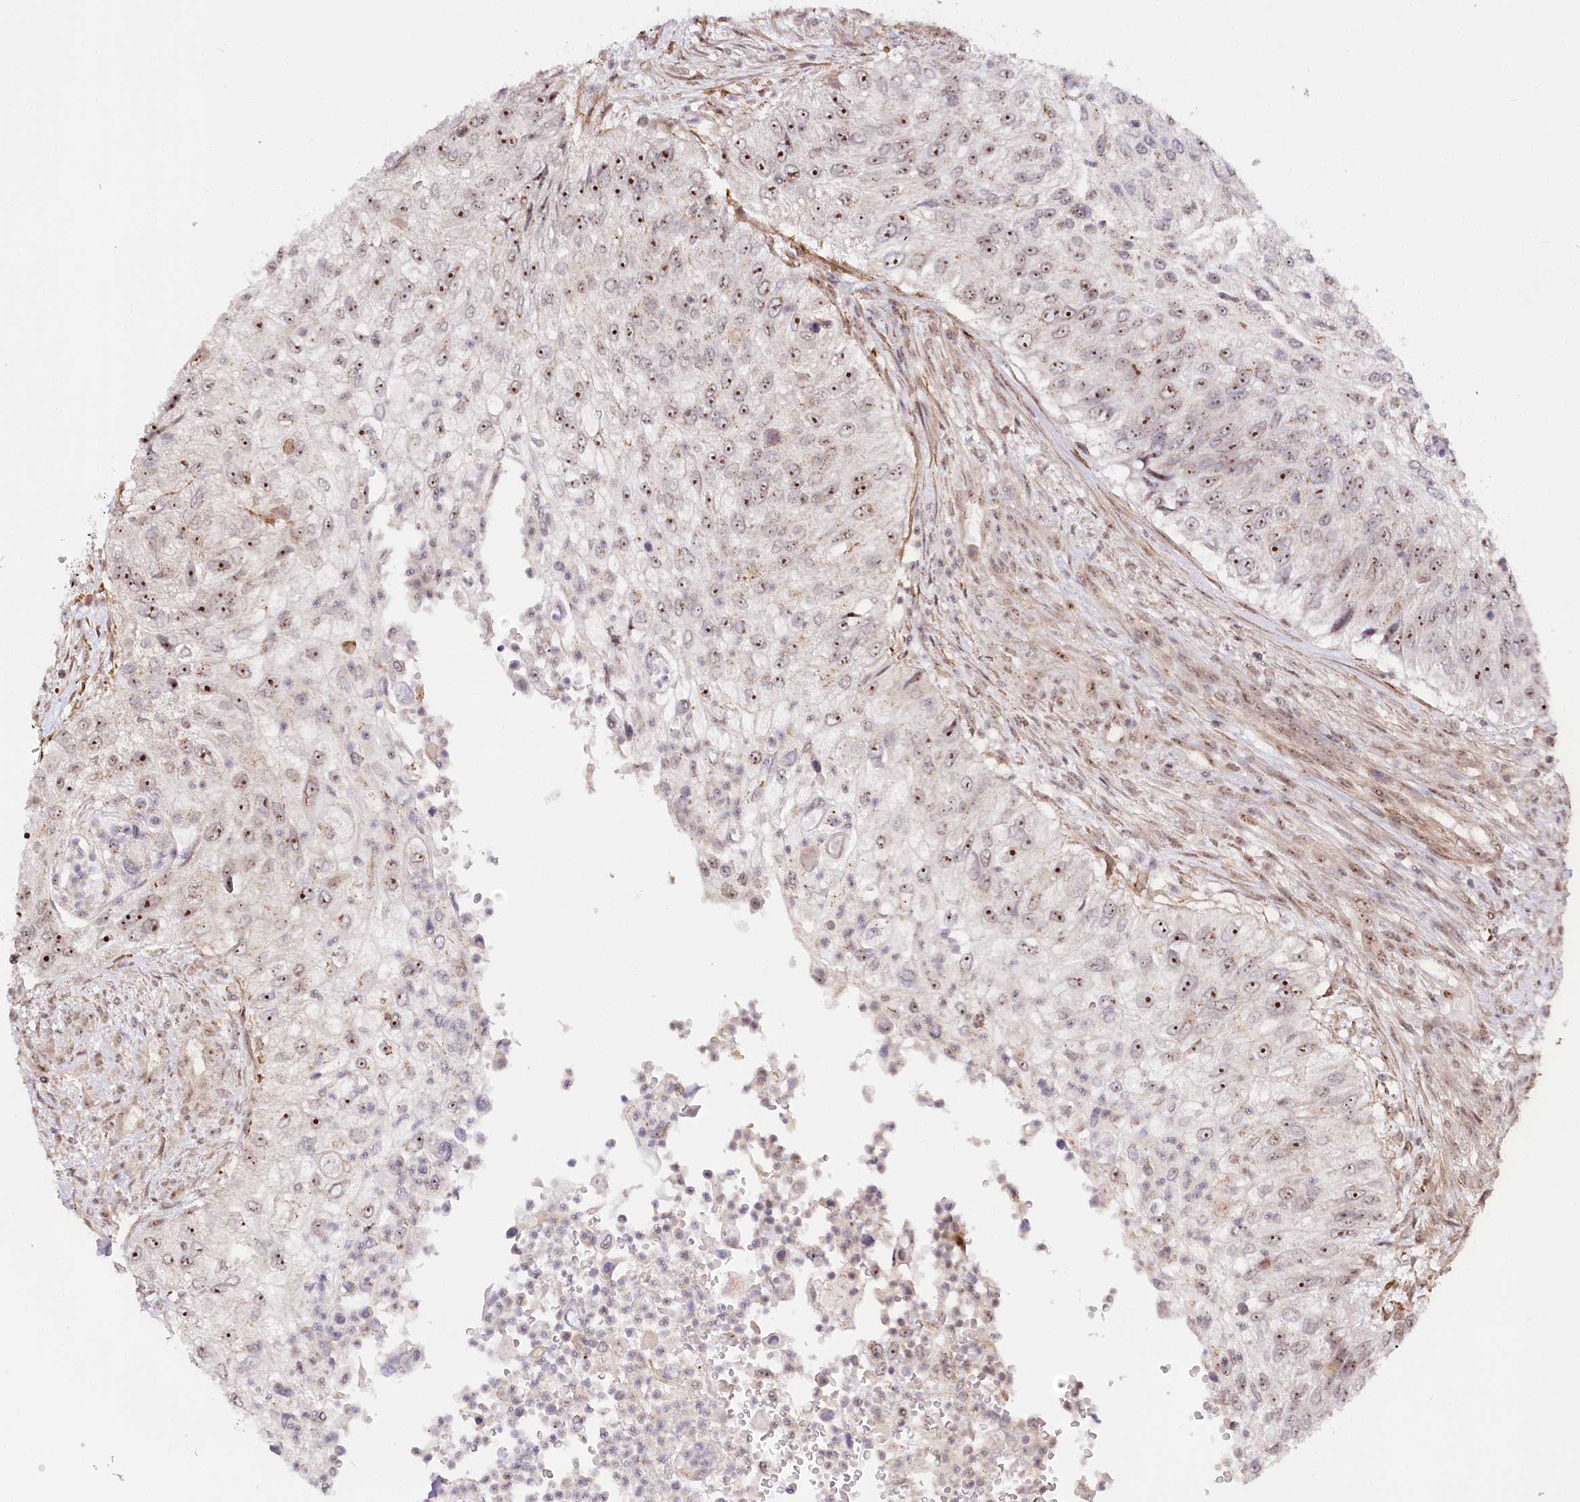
{"staining": {"intensity": "moderate", "quantity": ">75%", "location": "nuclear"}, "tissue": "urothelial cancer", "cell_type": "Tumor cells", "image_type": "cancer", "snomed": [{"axis": "morphology", "description": "Urothelial carcinoma, High grade"}, {"axis": "topography", "description": "Urinary bladder"}], "caption": "High-power microscopy captured an immunohistochemistry micrograph of high-grade urothelial carcinoma, revealing moderate nuclear positivity in about >75% of tumor cells. The staining is performed using DAB (3,3'-diaminobenzidine) brown chromogen to label protein expression. The nuclei are counter-stained blue using hematoxylin.", "gene": "GNL3L", "patient": {"sex": "female", "age": 60}}